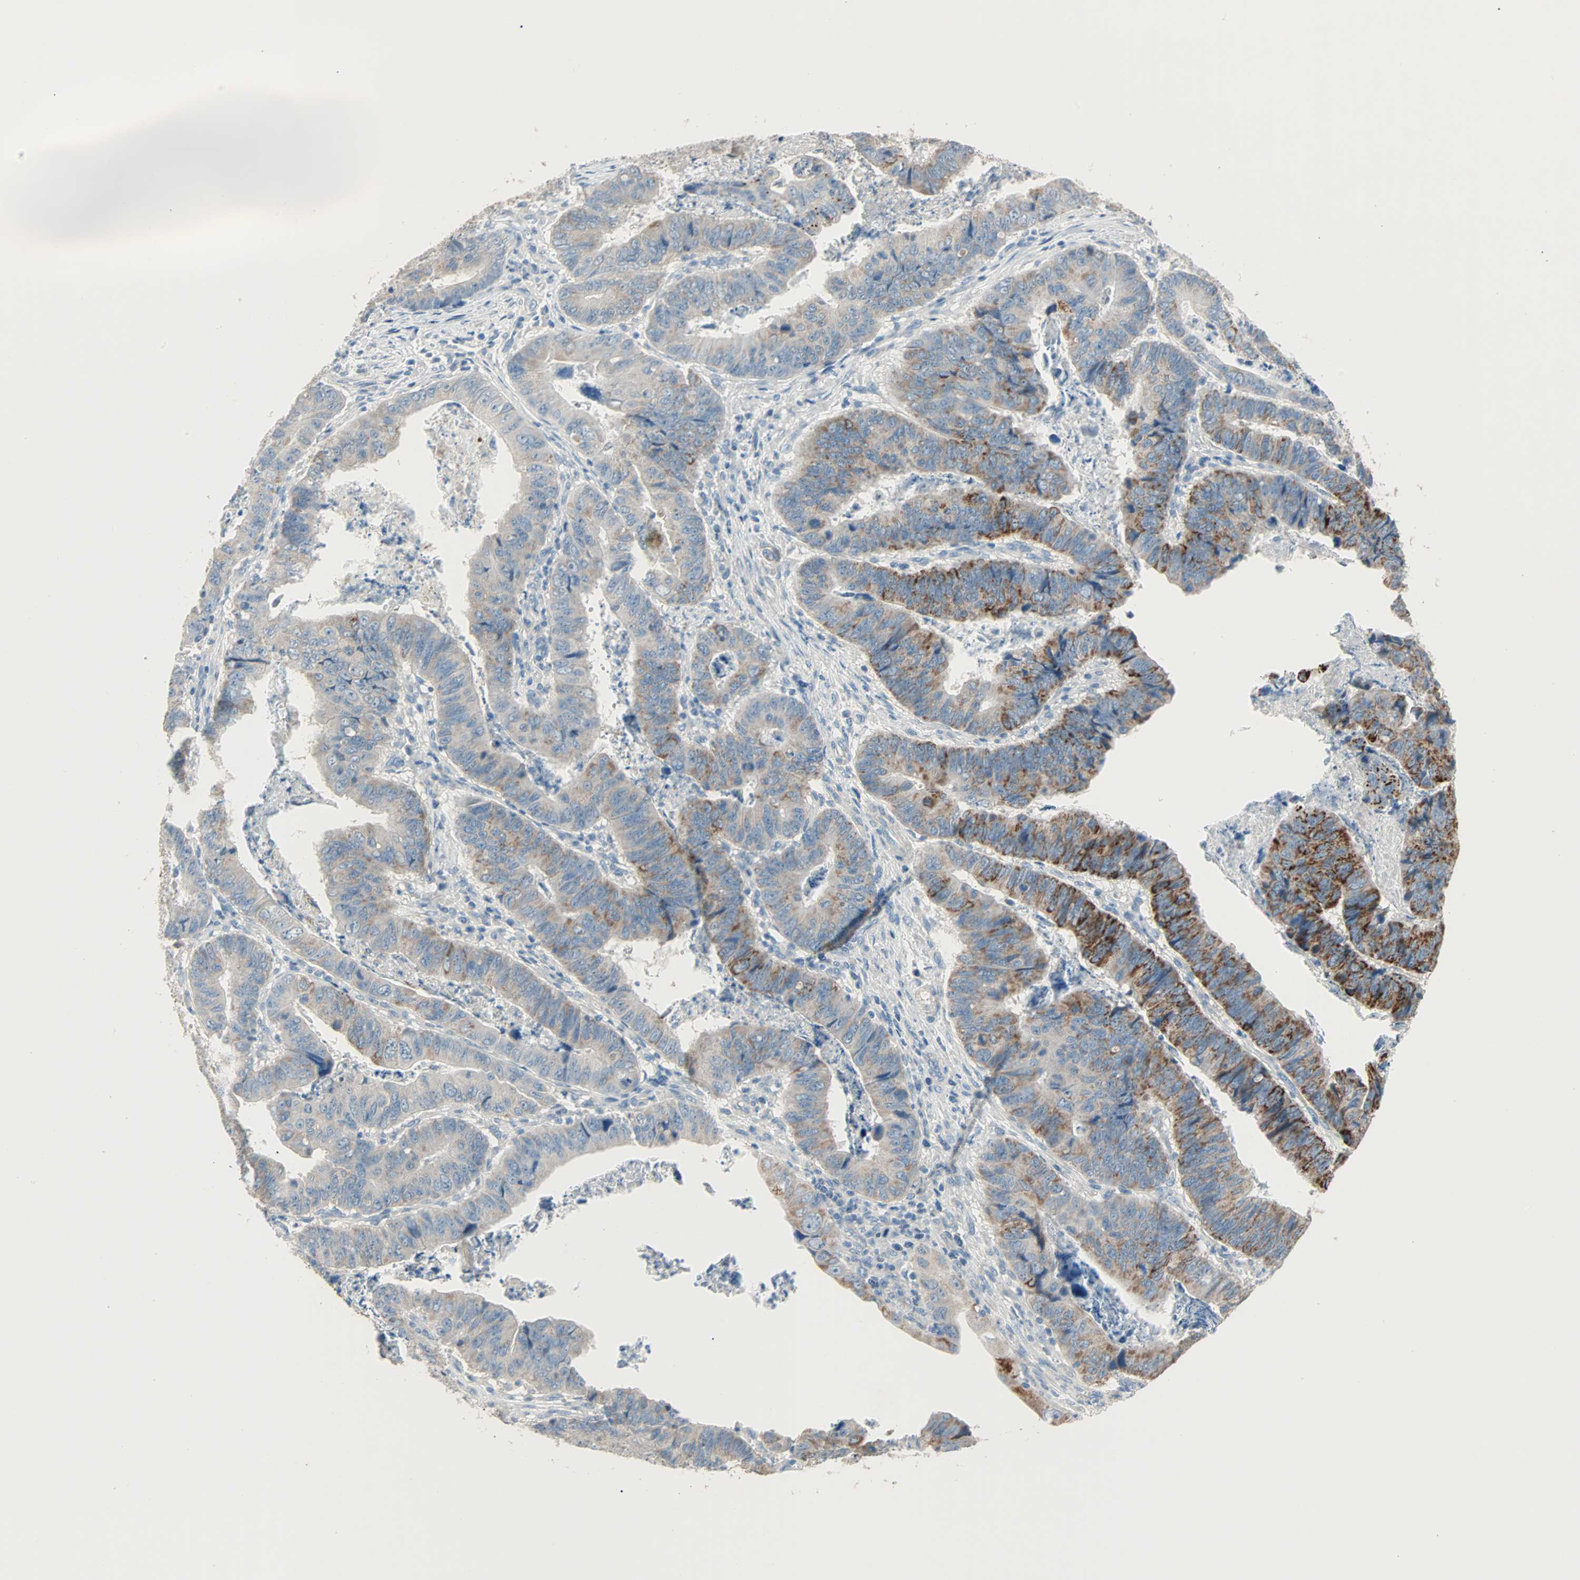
{"staining": {"intensity": "strong", "quantity": "<25%", "location": "cytoplasmic/membranous"}, "tissue": "stomach cancer", "cell_type": "Tumor cells", "image_type": "cancer", "snomed": [{"axis": "morphology", "description": "Adenocarcinoma, NOS"}, {"axis": "topography", "description": "Stomach, lower"}], "caption": "This histopathology image reveals IHC staining of human stomach cancer (adenocarcinoma), with medium strong cytoplasmic/membranous positivity in about <25% of tumor cells.", "gene": "ACVRL1", "patient": {"sex": "male", "age": 77}}